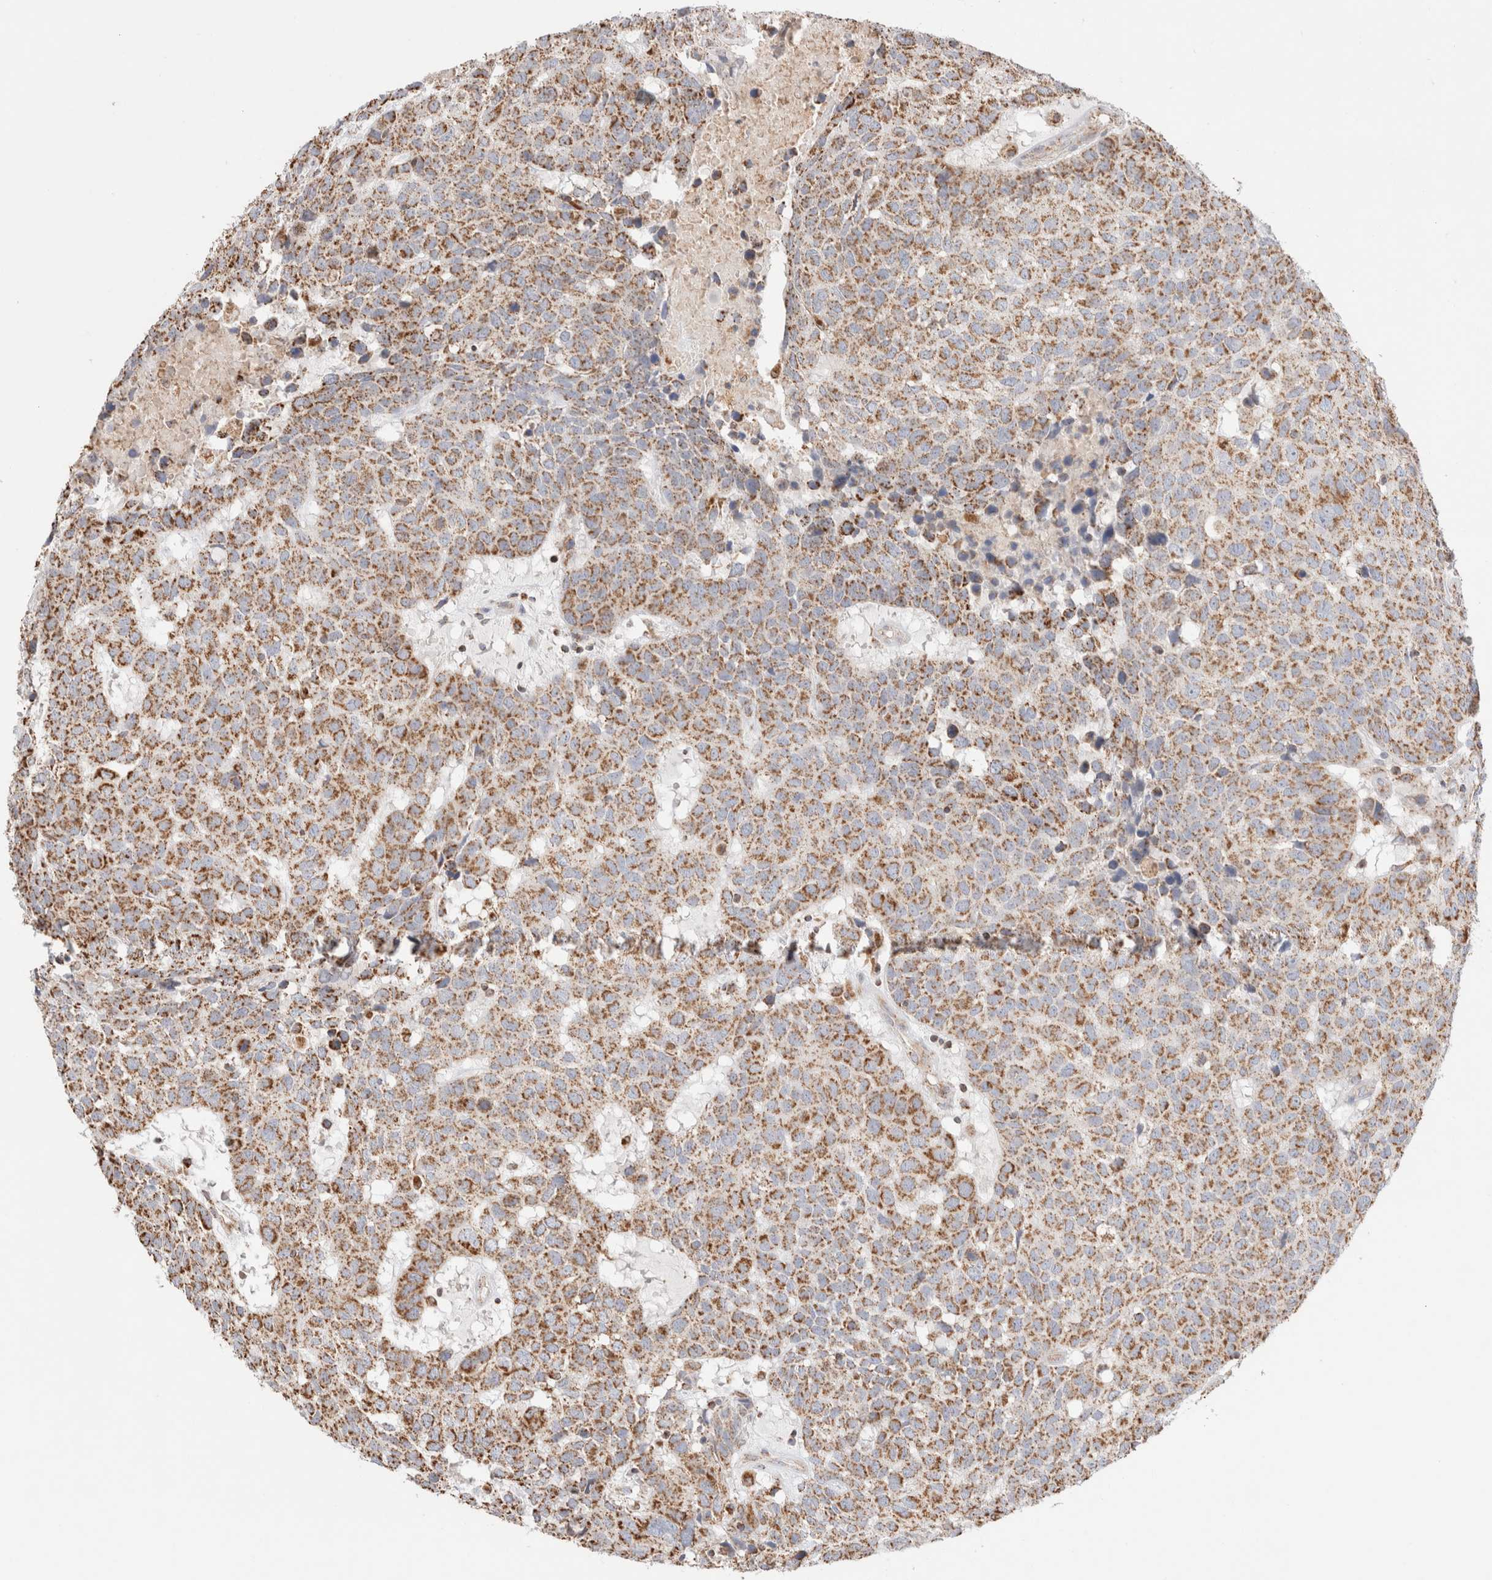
{"staining": {"intensity": "moderate", "quantity": ">75%", "location": "cytoplasmic/membranous"}, "tissue": "head and neck cancer", "cell_type": "Tumor cells", "image_type": "cancer", "snomed": [{"axis": "morphology", "description": "Squamous cell carcinoma, NOS"}, {"axis": "topography", "description": "Head-Neck"}], "caption": "About >75% of tumor cells in human head and neck squamous cell carcinoma show moderate cytoplasmic/membranous protein expression as visualized by brown immunohistochemical staining.", "gene": "TMPPE", "patient": {"sex": "male", "age": 66}}